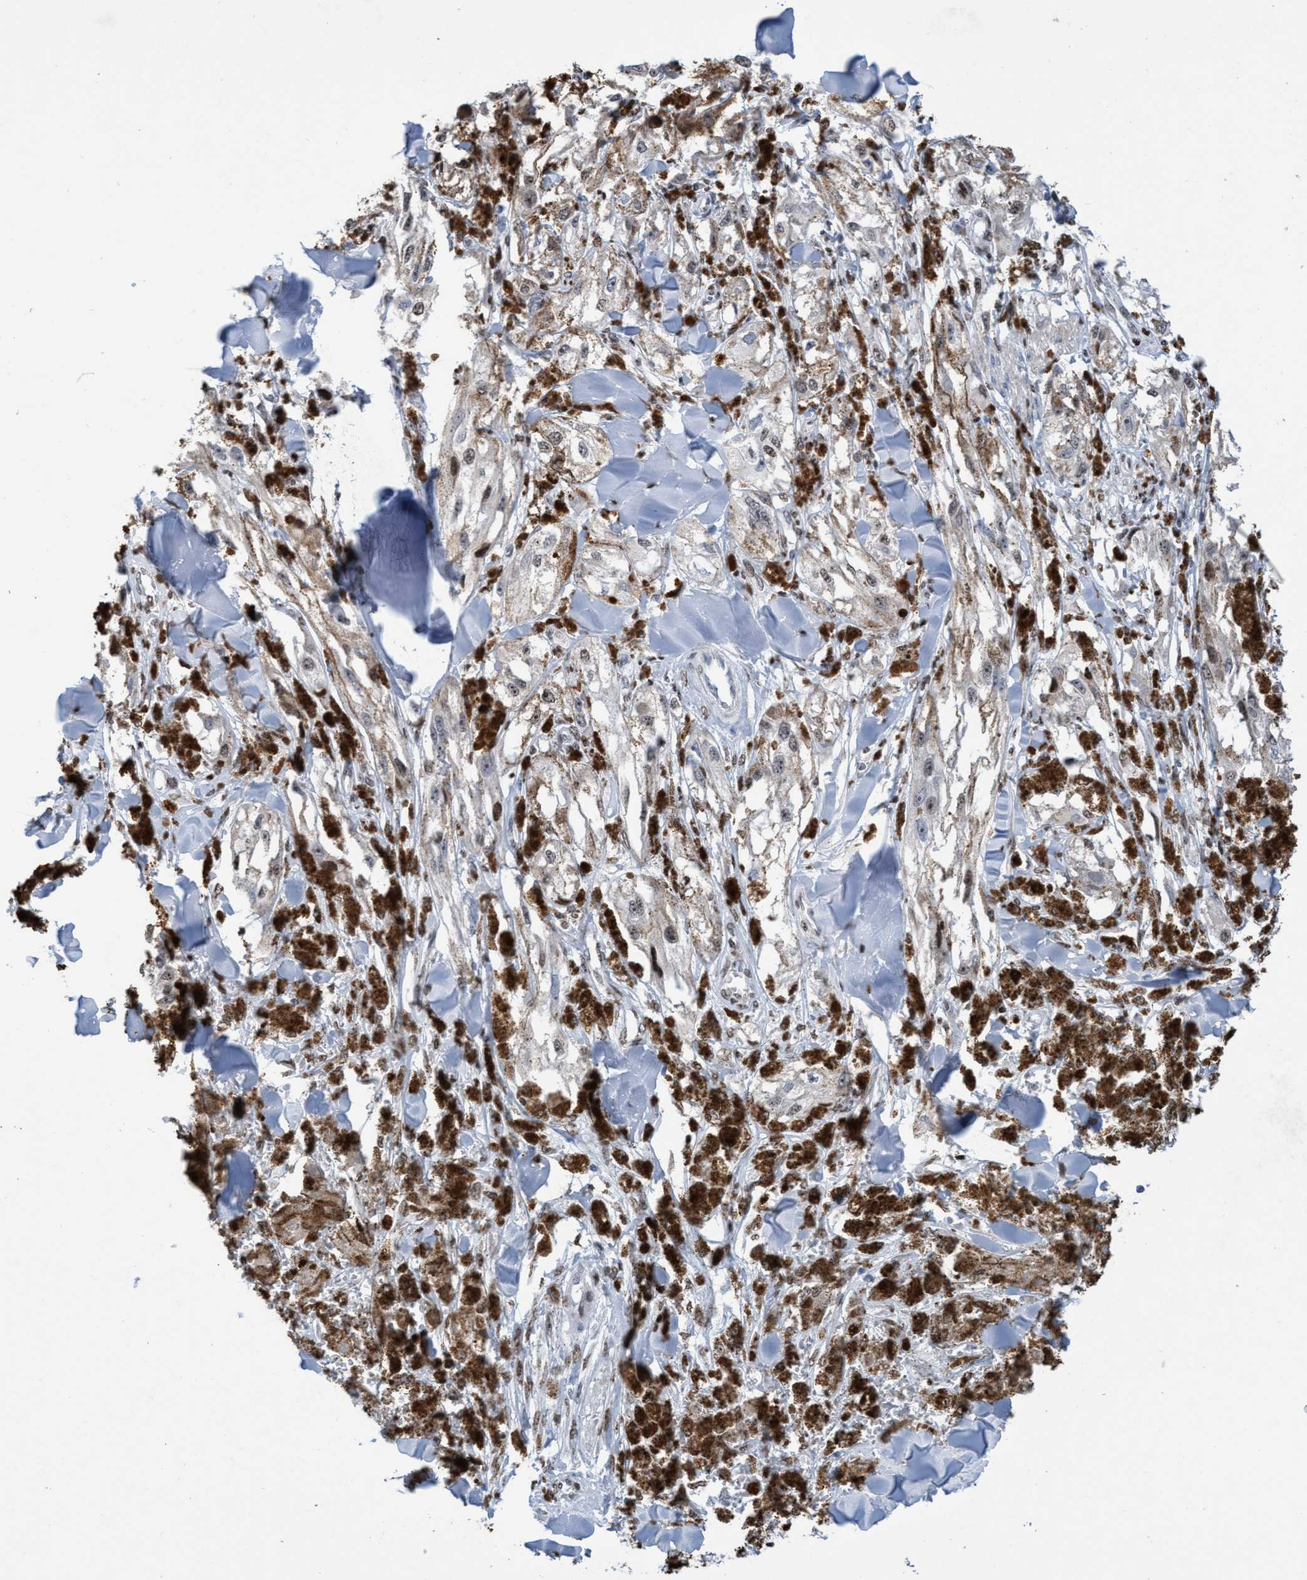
{"staining": {"intensity": "moderate", "quantity": "25%-75%", "location": "cytoplasmic/membranous"}, "tissue": "melanoma", "cell_type": "Tumor cells", "image_type": "cancer", "snomed": [{"axis": "morphology", "description": "Malignant melanoma, NOS"}, {"axis": "topography", "description": "Skin"}], "caption": "A micrograph of human malignant melanoma stained for a protein reveals moderate cytoplasmic/membranous brown staining in tumor cells. (IHC, brightfield microscopy, high magnification).", "gene": "CBX2", "patient": {"sex": "male", "age": 88}}